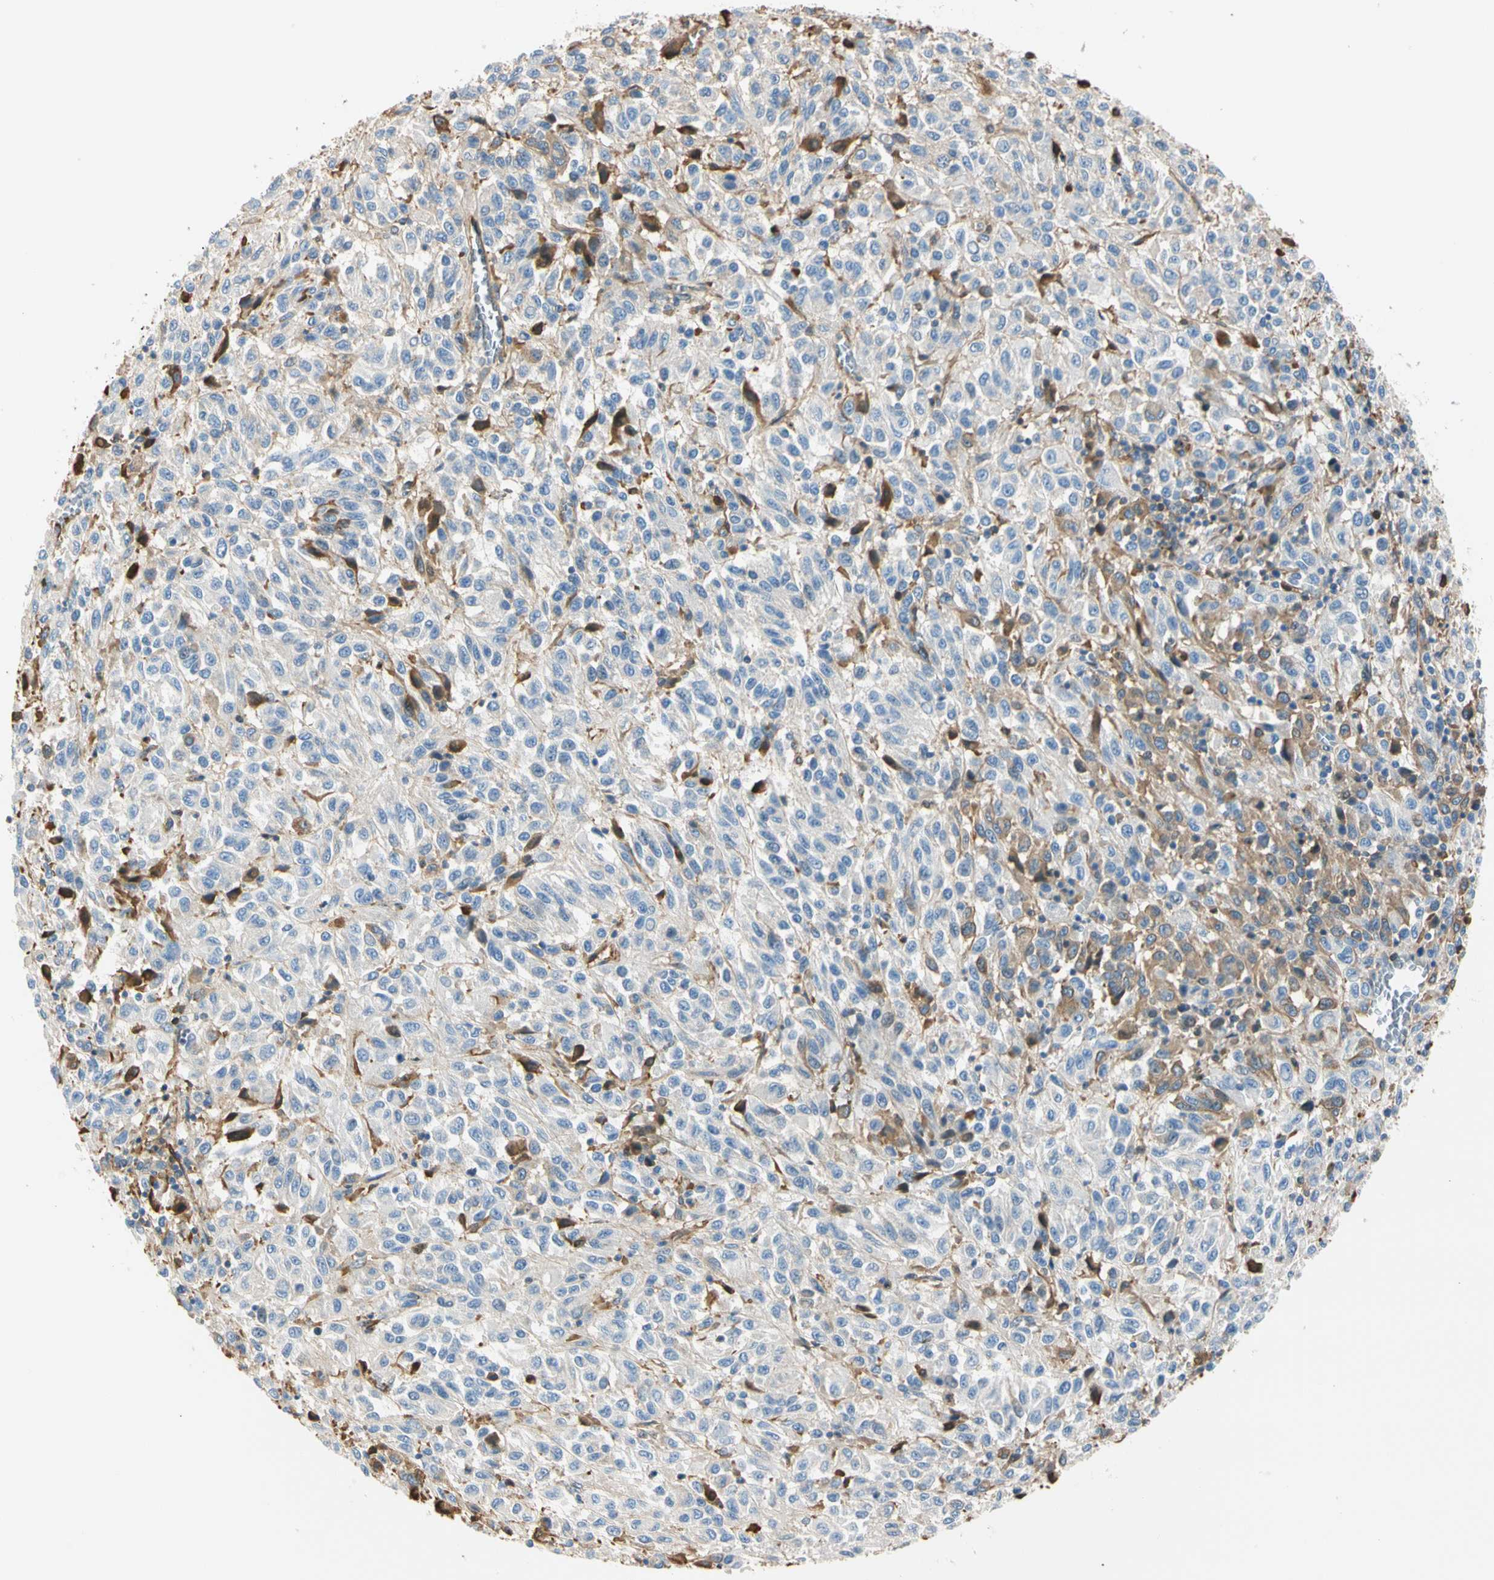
{"staining": {"intensity": "moderate", "quantity": "<25%", "location": "cytoplasmic/membranous"}, "tissue": "melanoma", "cell_type": "Tumor cells", "image_type": "cancer", "snomed": [{"axis": "morphology", "description": "Malignant melanoma, Metastatic site"}, {"axis": "topography", "description": "Lung"}], "caption": "Malignant melanoma (metastatic site) was stained to show a protein in brown. There is low levels of moderate cytoplasmic/membranous staining in approximately <25% of tumor cells. Nuclei are stained in blue.", "gene": "LAMB3", "patient": {"sex": "male", "age": 64}}